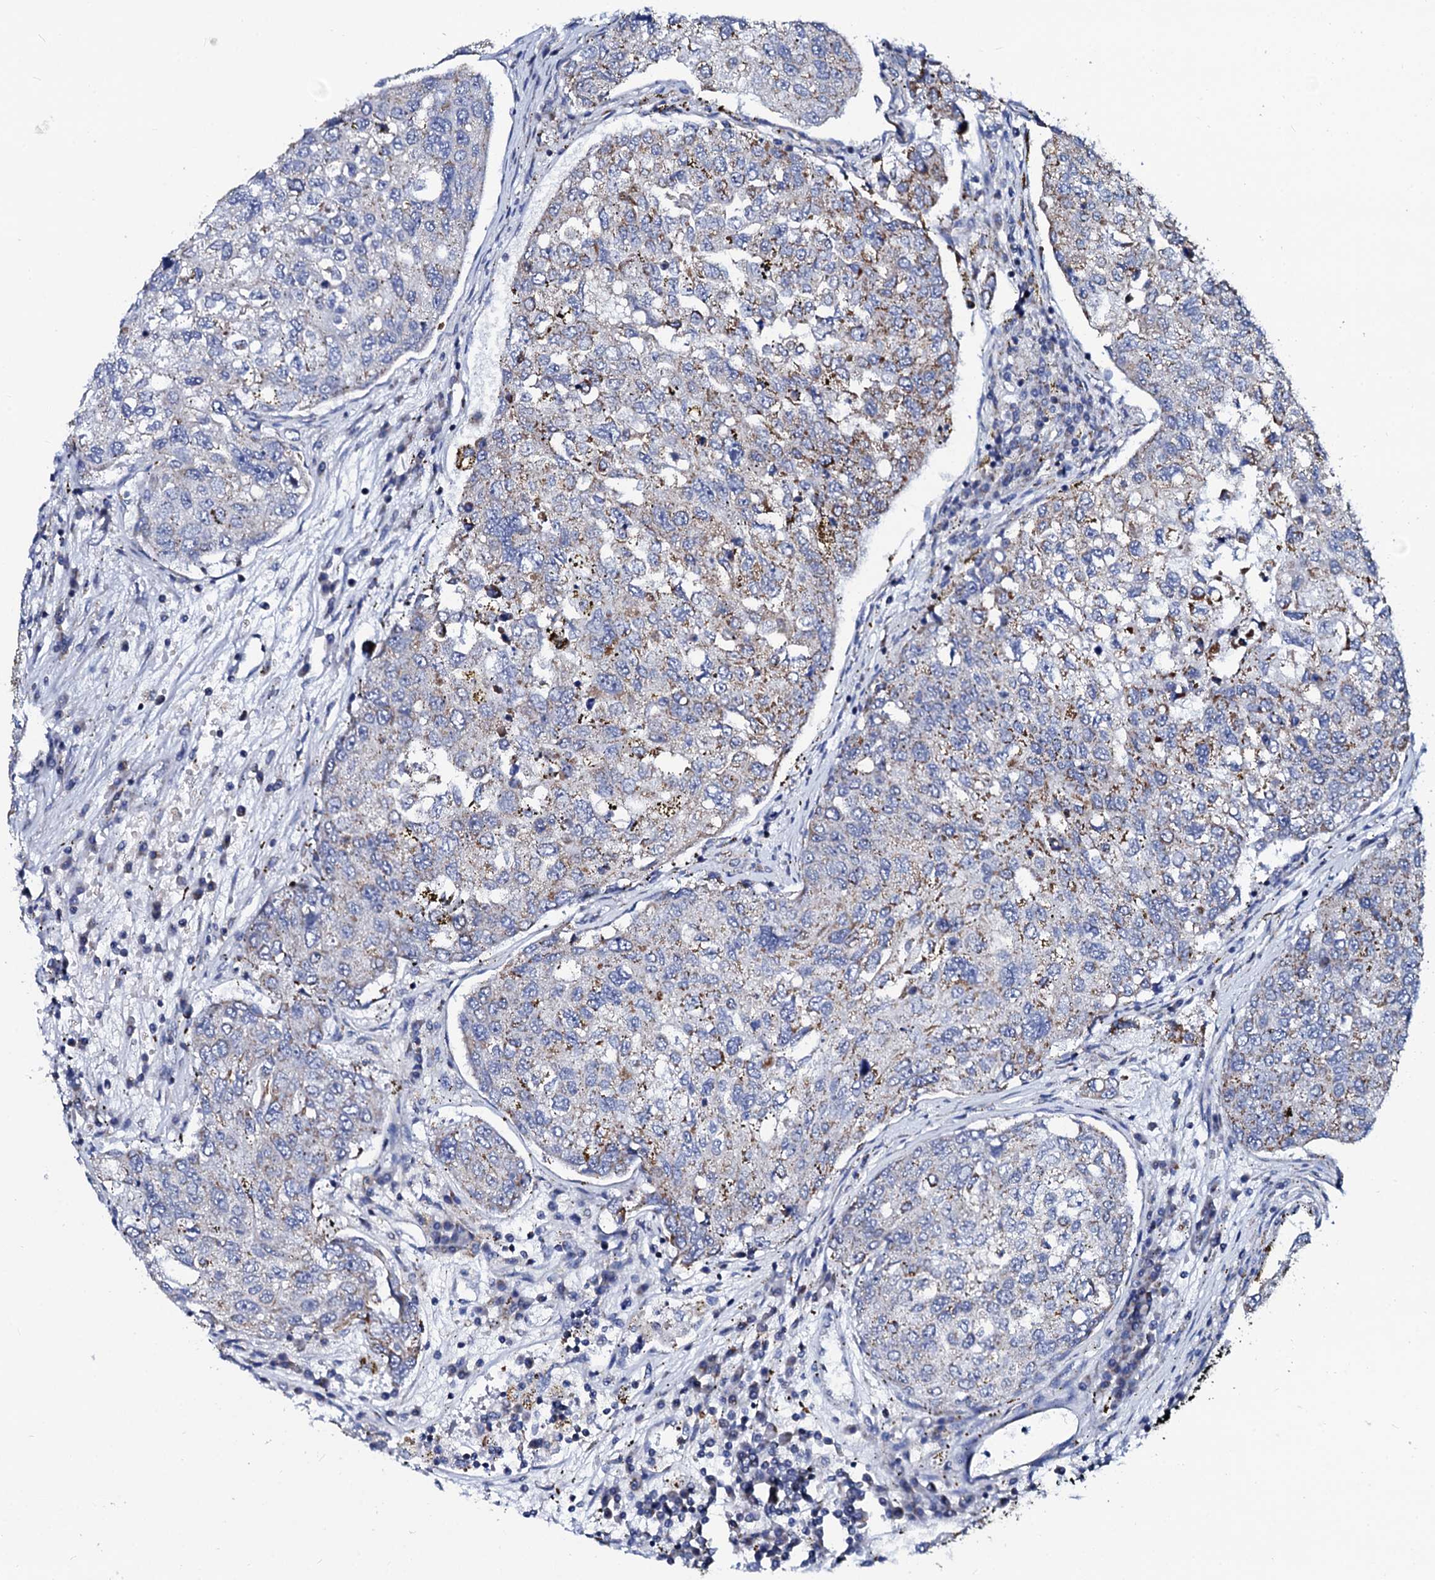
{"staining": {"intensity": "moderate", "quantity": "25%-75%", "location": "cytoplasmic/membranous"}, "tissue": "urothelial cancer", "cell_type": "Tumor cells", "image_type": "cancer", "snomed": [{"axis": "morphology", "description": "Urothelial carcinoma, High grade"}, {"axis": "topography", "description": "Lymph node"}, {"axis": "topography", "description": "Urinary bladder"}], "caption": "Urothelial cancer stained with a brown dye reveals moderate cytoplasmic/membranous positive staining in about 25%-75% of tumor cells.", "gene": "SLC37A4", "patient": {"sex": "male", "age": 51}}